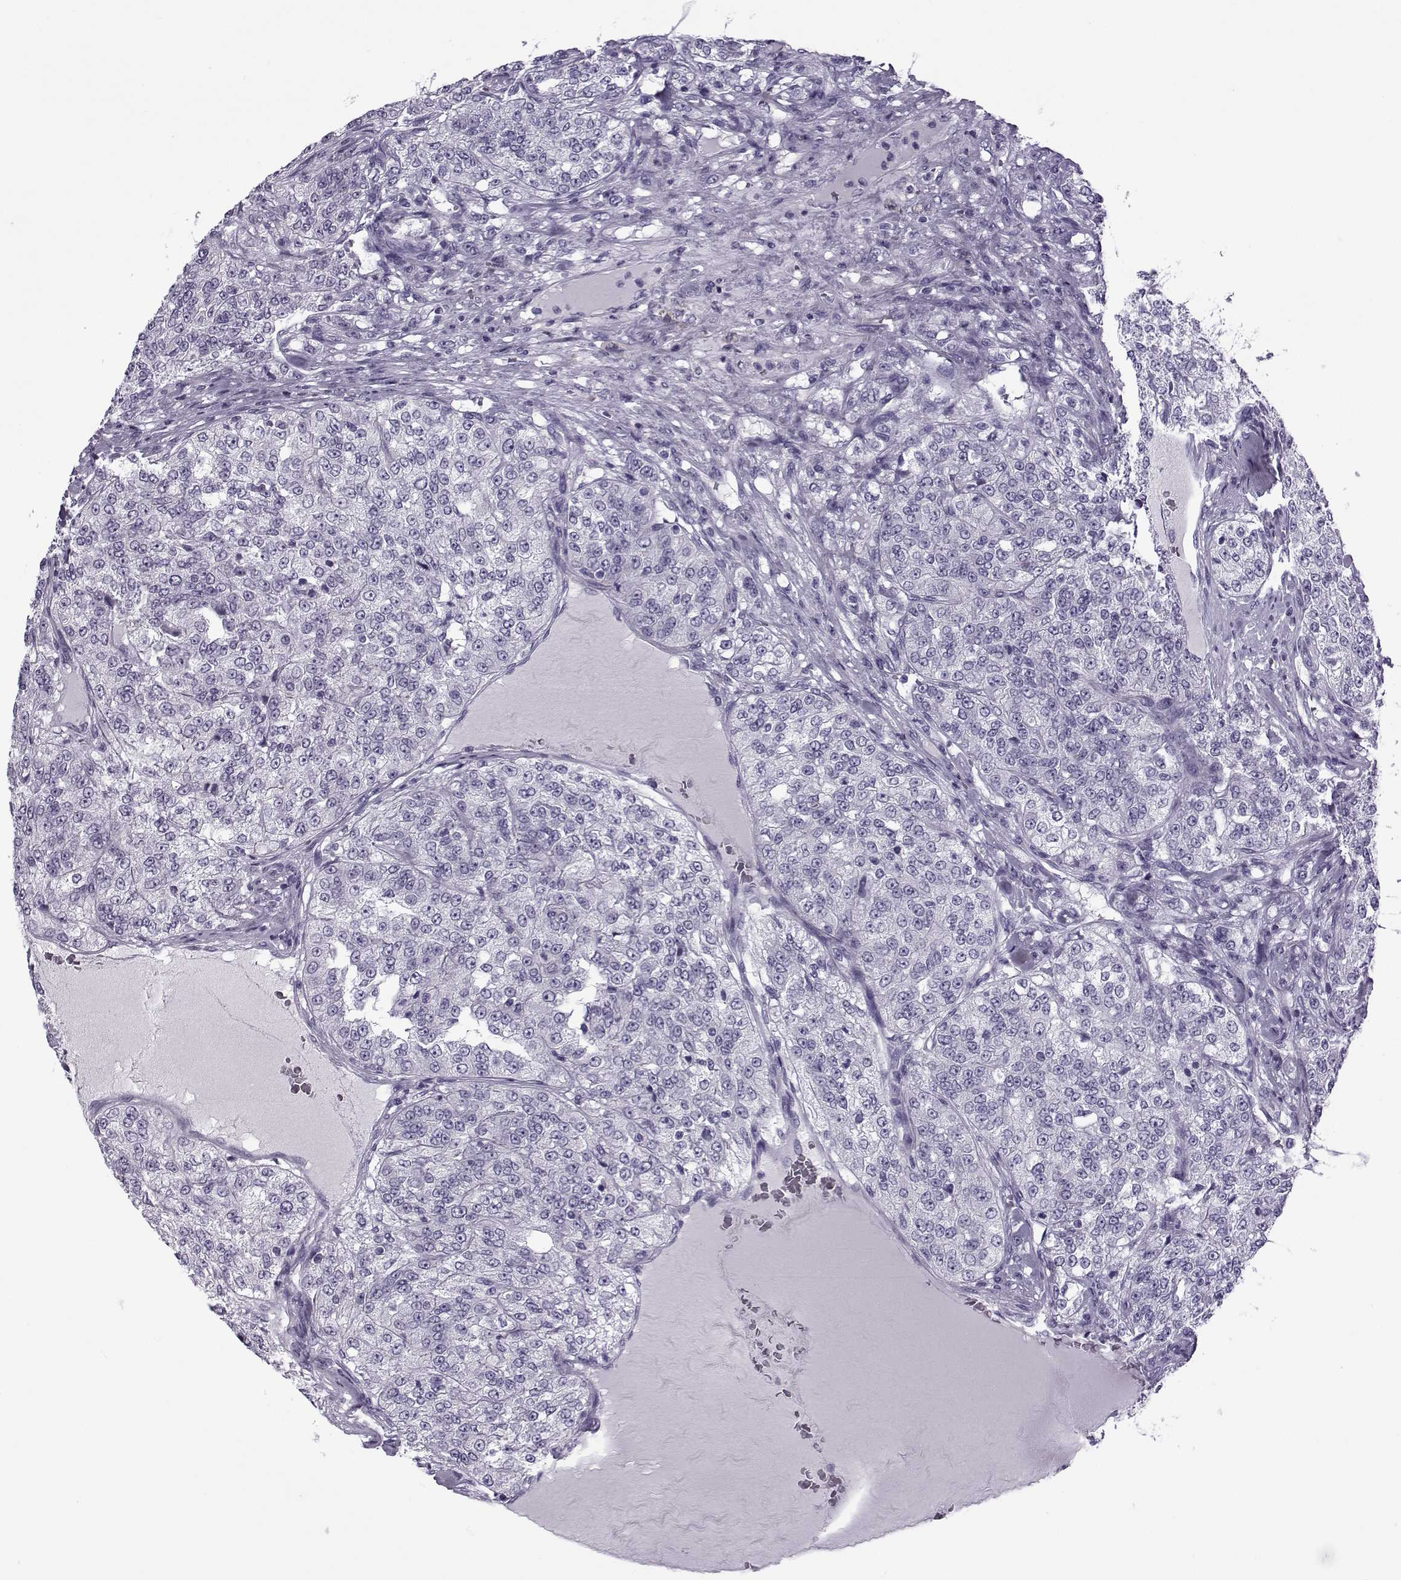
{"staining": {"intensity": "negative", "quantity": "none", "location": "none"}, "tissue": "renal cancer", "cell_type": "Tumor cells", "image_type": "cancer", "snomed": [{"axis": "morphology", "description": "Adenocarcinoma, NOS"}, {"axis": "topography", "description": "Kidney"}], "caption": "The histopathology image displays no significant expression in tumor cells of renal cancer (adenocarcinoma).", "gene": "OIP5", "patient": {"sex": "female", "age": 63}}